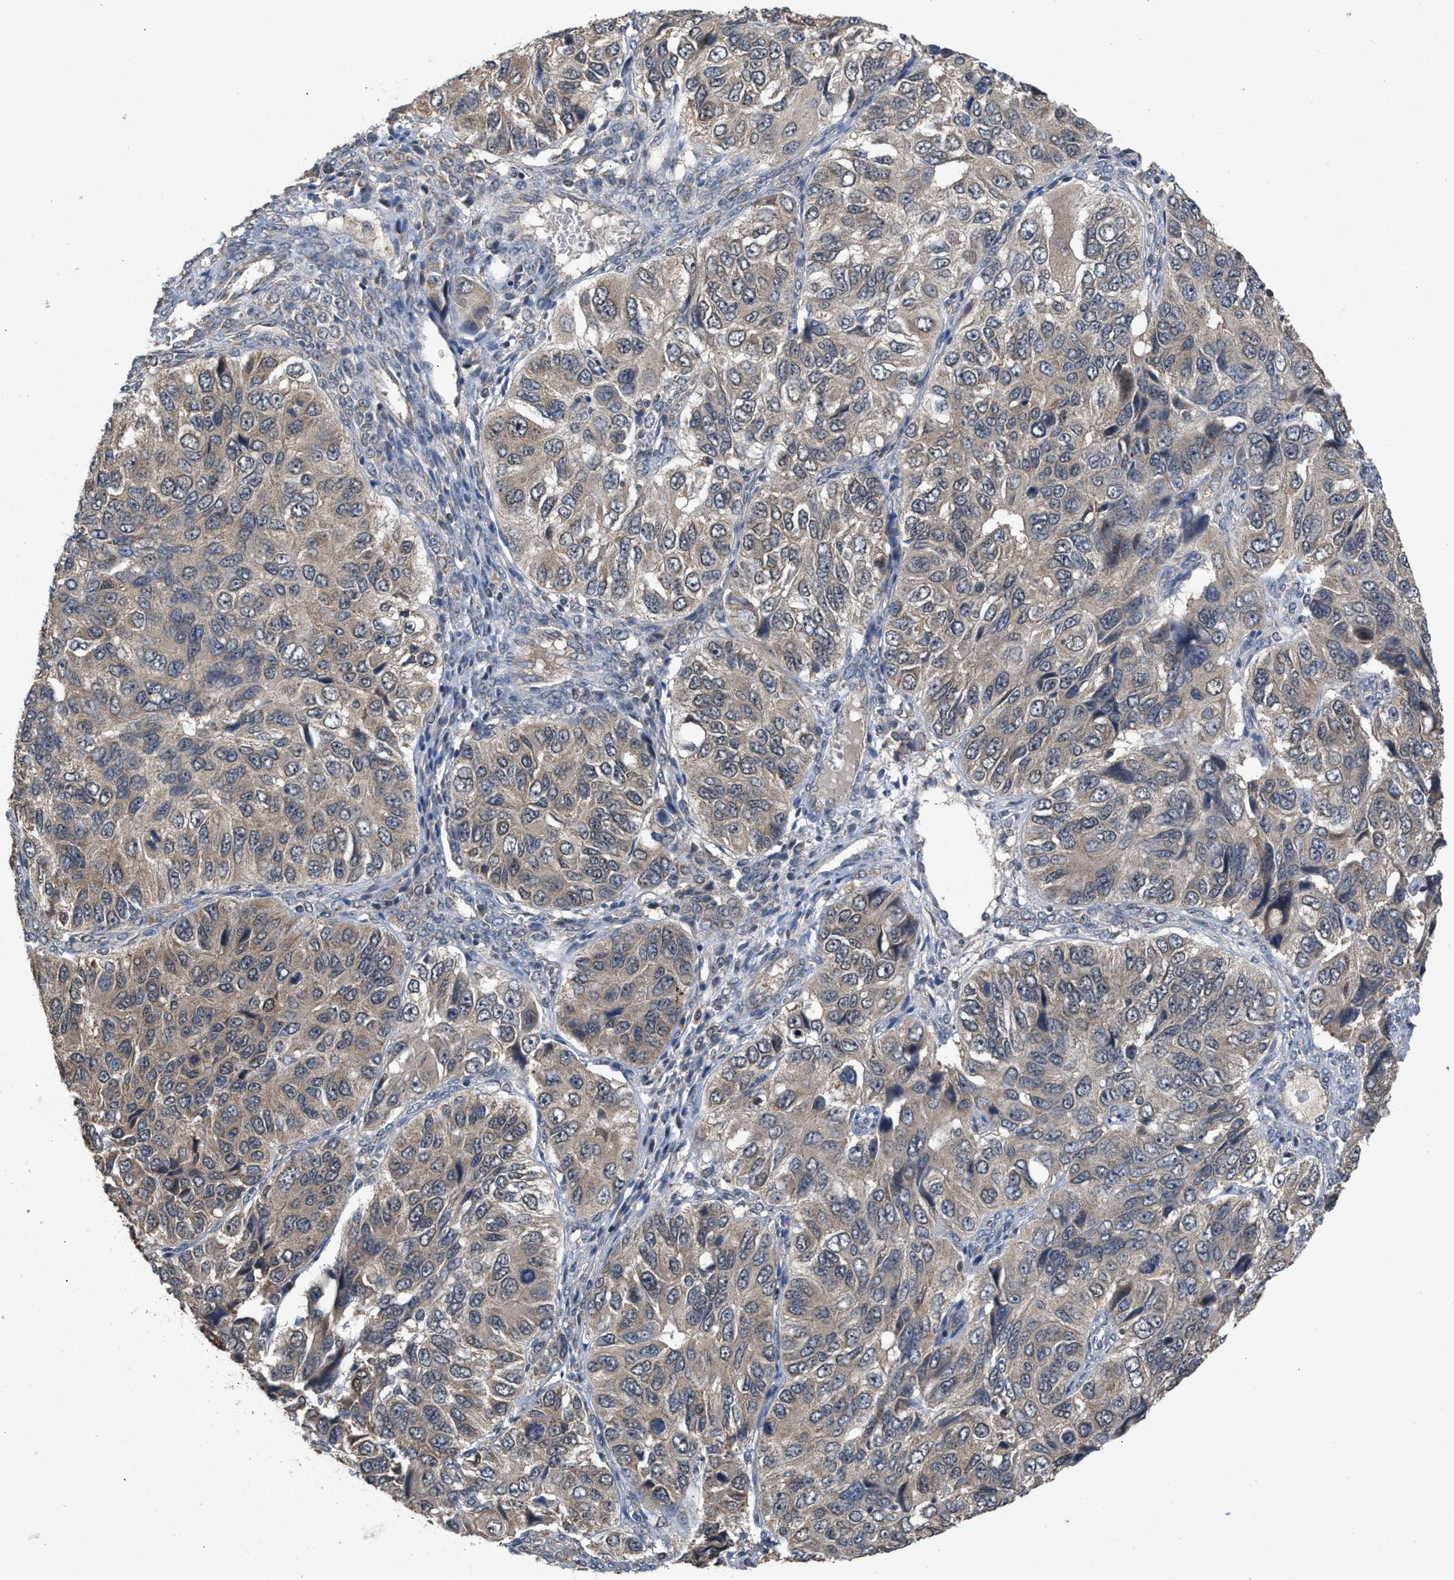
{"staining": {"intensity": "weak", "quantity": "25%-75%", "location": "cytoplasmic/membranous"}, "tissue": "ovarian cancer", "cell_type": "Tumor cells", "image_type": "cancer", "snomed": [{"axis": "morphology", "description": "Carcinoma, endometroid"}, {"axis": "topography", "description": "Ovary"}], "caption": "Ovarian cancer stained with immunohistochemistry (IHC) reveals weak cytoplasmic/membranous expression in approximately 25%-75% of tumor cells.", "gene": "C9orf78", "patient": {"sex": "female", "age": 51}}